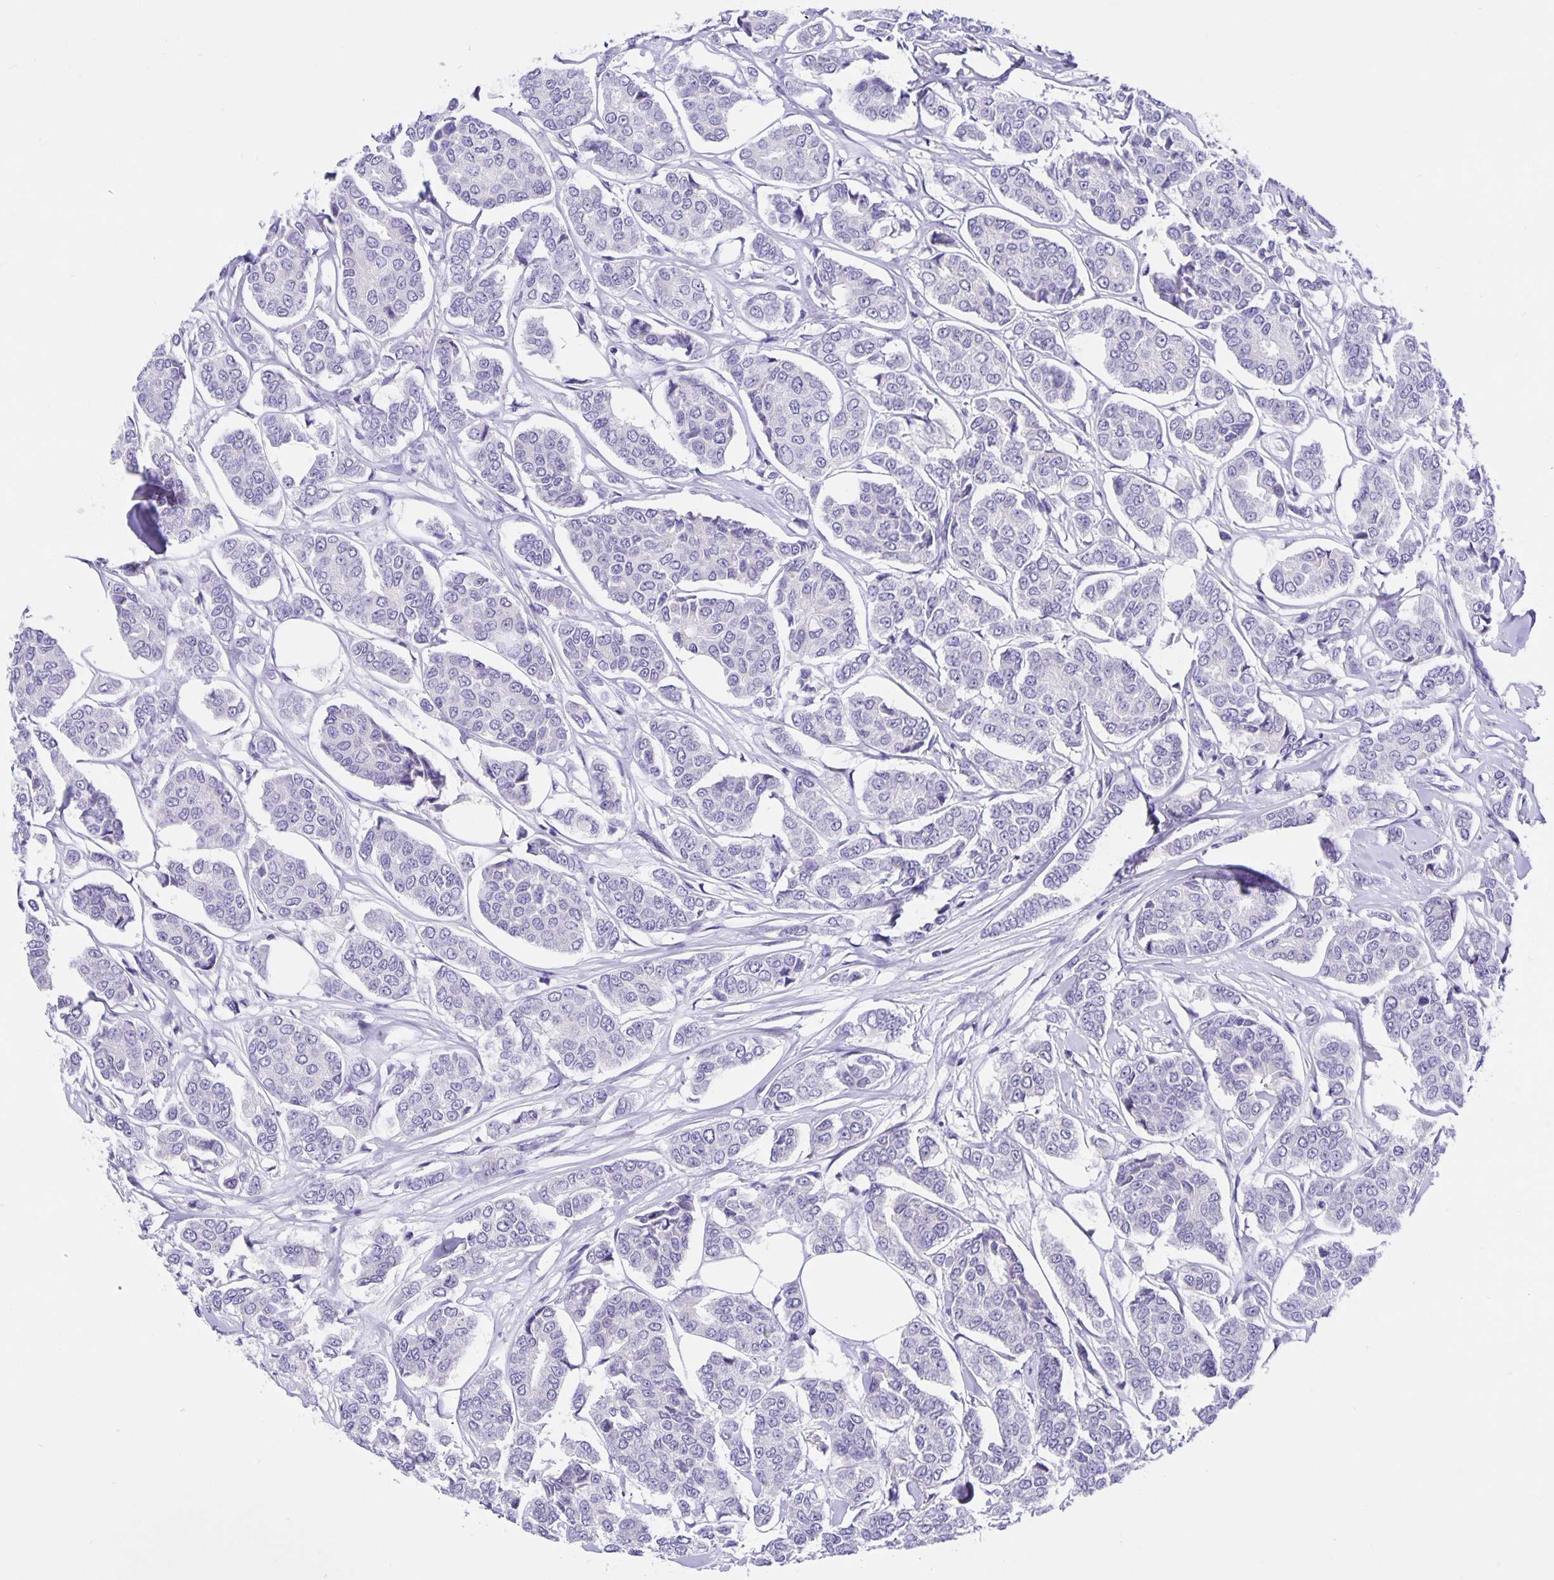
{"staining": {"intensity": "negative", "quantity": "none", "location": "none"}, "tissue": "breast cancer", "cell_type": "Tumor cells", "image_type": "cancer", "snomed": [{"axis": "morphology", "description": "Duct carcinoma"}, {"axis": "topography", "description": "Breast"}], "caption": "Immunohistochemistry (IHC) micrograph of human breast intraductal carcinoma stained for a protein (brown), which exhibits no positivity in tumor cells.", "gene": "ERMN", "patient": {"sex": "female", "age": 94}}